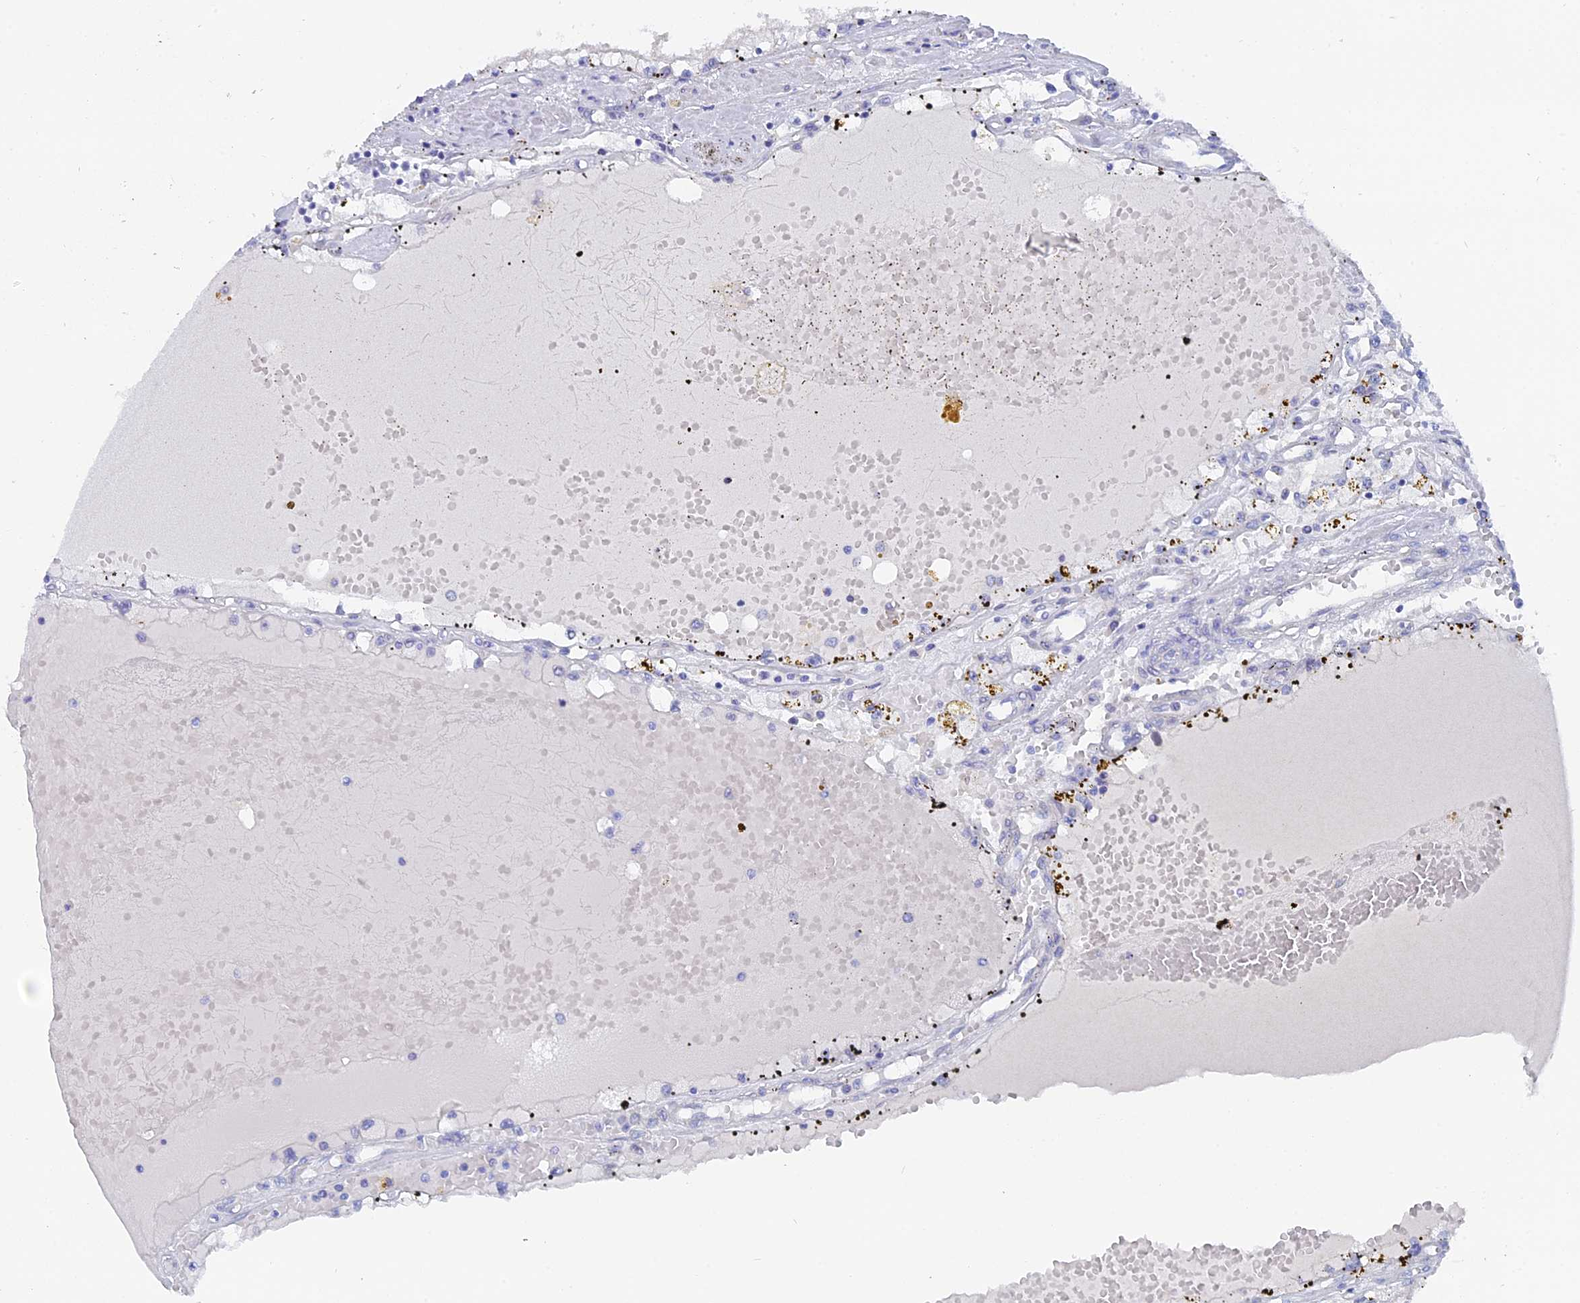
{"staining": {"intensity": "negative", "quantity": "none", "location": "none"}, "tissue": "renal cancer", "cell_type": "Tumor cells", "image_type": "cancer", "snomed": [{"axis": "morphology", "description": "Adenocarcinoma, NOS"}, {"axis": "topography", "description": "Kidney"}], "caption": "Renal adenocarcinoma stained for a protein using immunohistochemistry demonstrates no staining tumor cells.", "gene": "DACT3", "patient": {"sex": "male", "age": 56}}